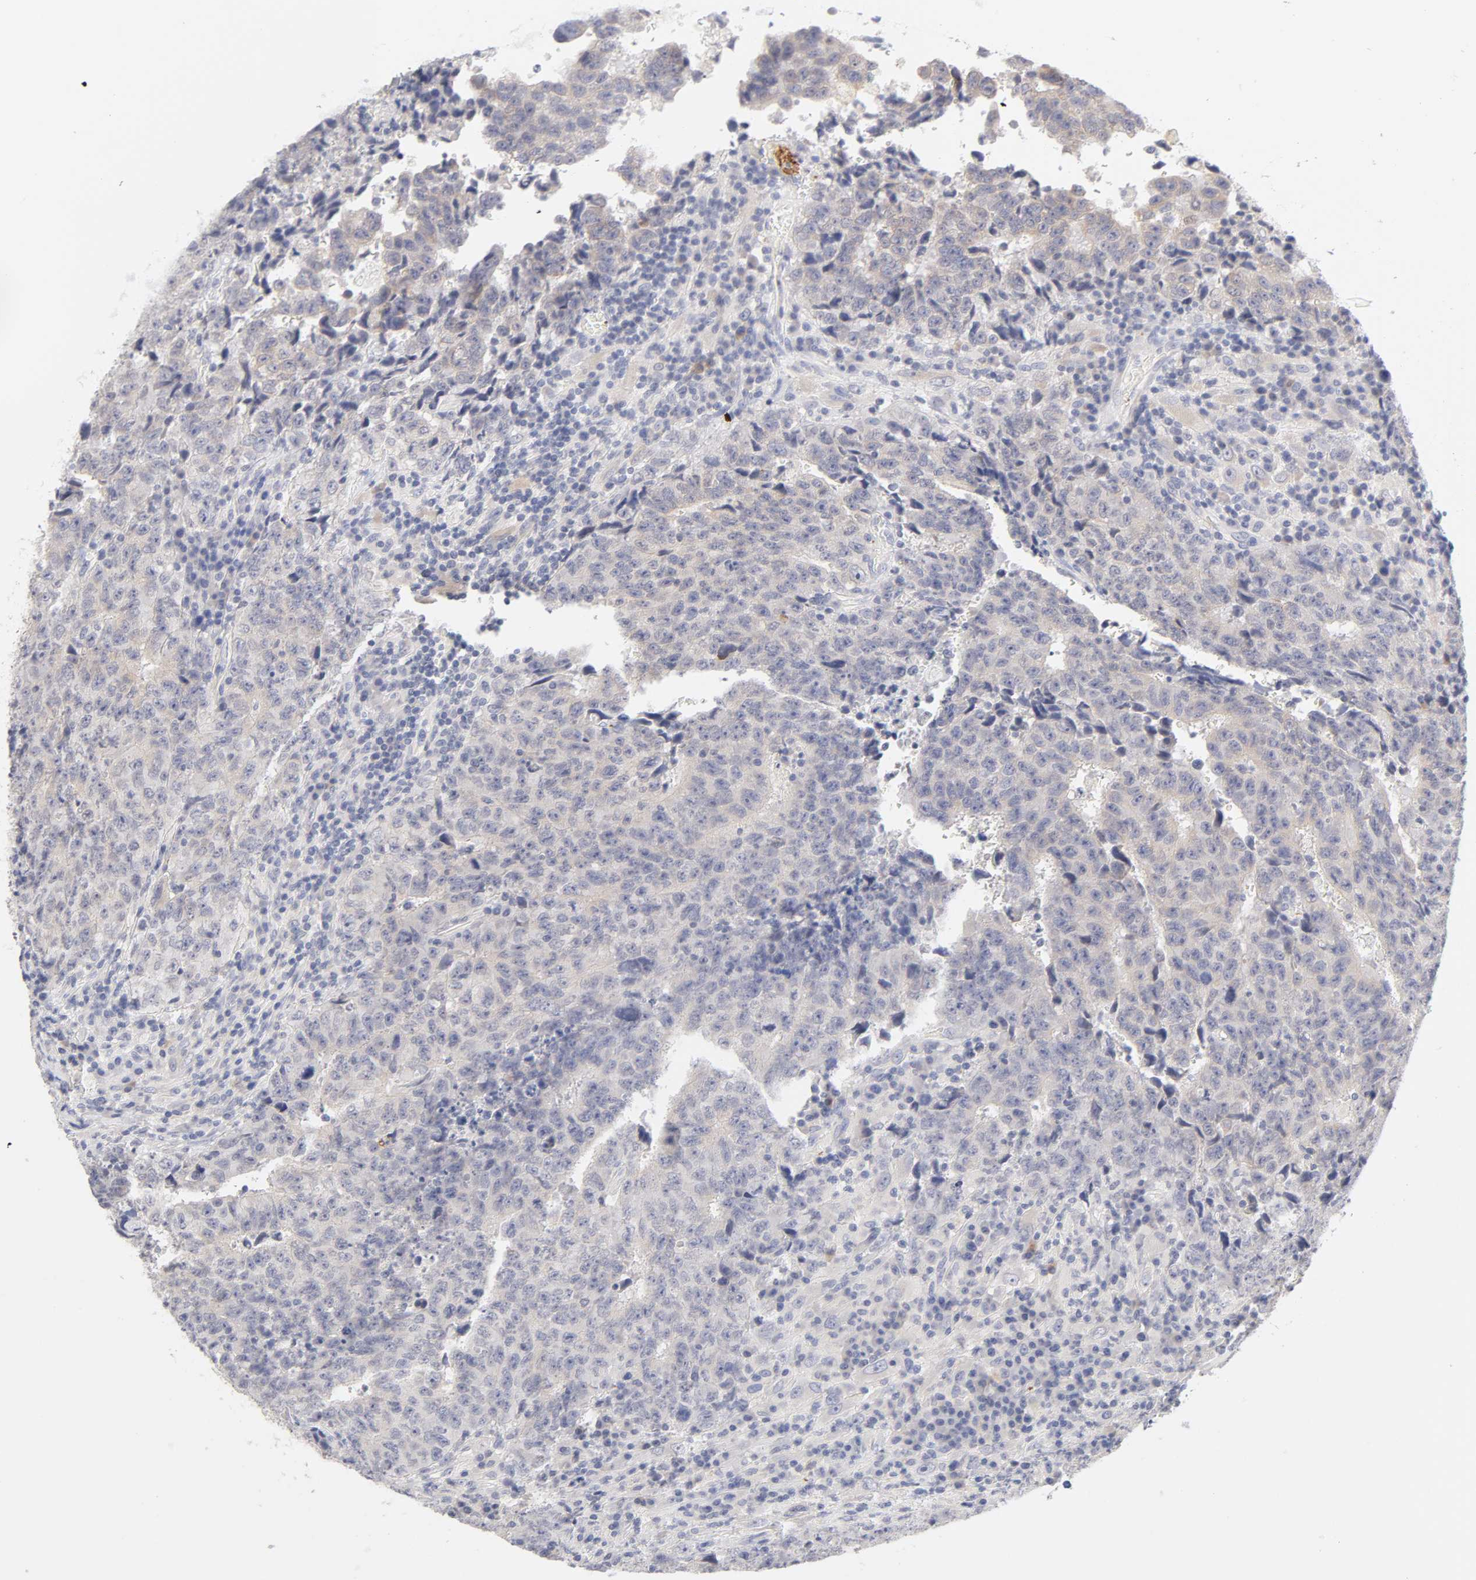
{"staining": {"intensity": "moderate", "quantity": "<25%", "location": "cytoplasmic/membranous"}, "tissue": "testis cancer", "cell_type": "Tumor cells", "image_type": "cancer", "snomed": [{"axis": "morphology", "description": "Necrosis, NOS"}, {"axis": "morphology", "description": "Carcinoma, Embryonal, NOS"}, {"axis": "topography", "description": "Testis"}], "caption": "Brown immunohistochemical staining in testis cancer shows moderate cytoplasmic/membranous expression in about <25% of tumor cells. (brown staining indicates protein expression, while blue staining denotes nuclei).", "gene": "CYP4B1", "patient": {"sex": "male", "age": 19}}